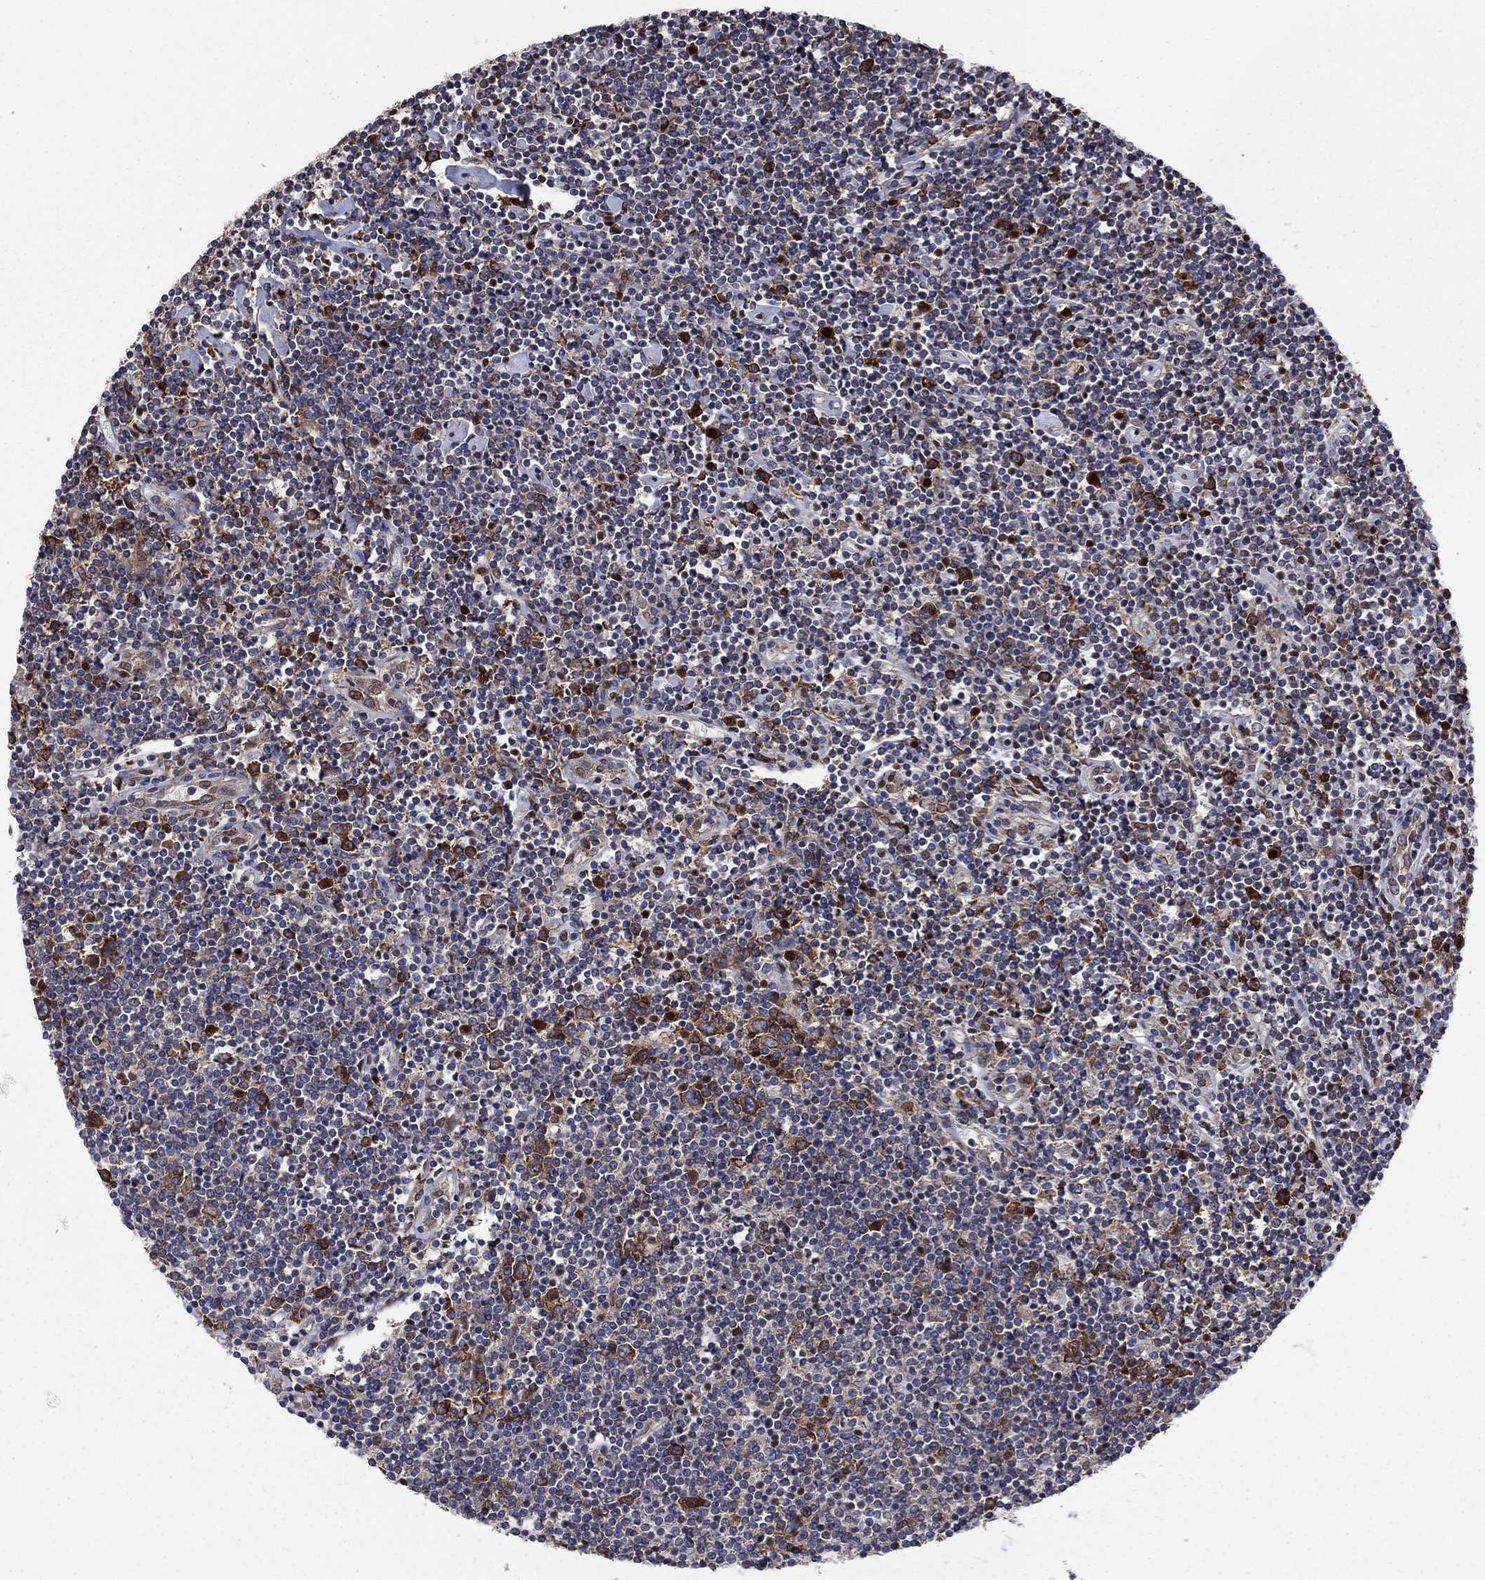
{"staining": {"intensity": "strong", "quantity": ">75%", "location": "cytoplasmic/membranous"}, "tissue": "lymphoma", "cell_type": "Tumor cells", "image_type": "cancer", "snomed": [{"axis": "morphology", "description": "Hodgkin's disease, NOS"}, {"axis": "topography", "description": "Lymph node"}], "caption": "Lymphoma stained with a brown dye exhibits strong cytoplasmic/membranous positive staining in about >75% of tumor cells.", "gene": "YBX1", "patient": {"sex": "male", "age": 40}}